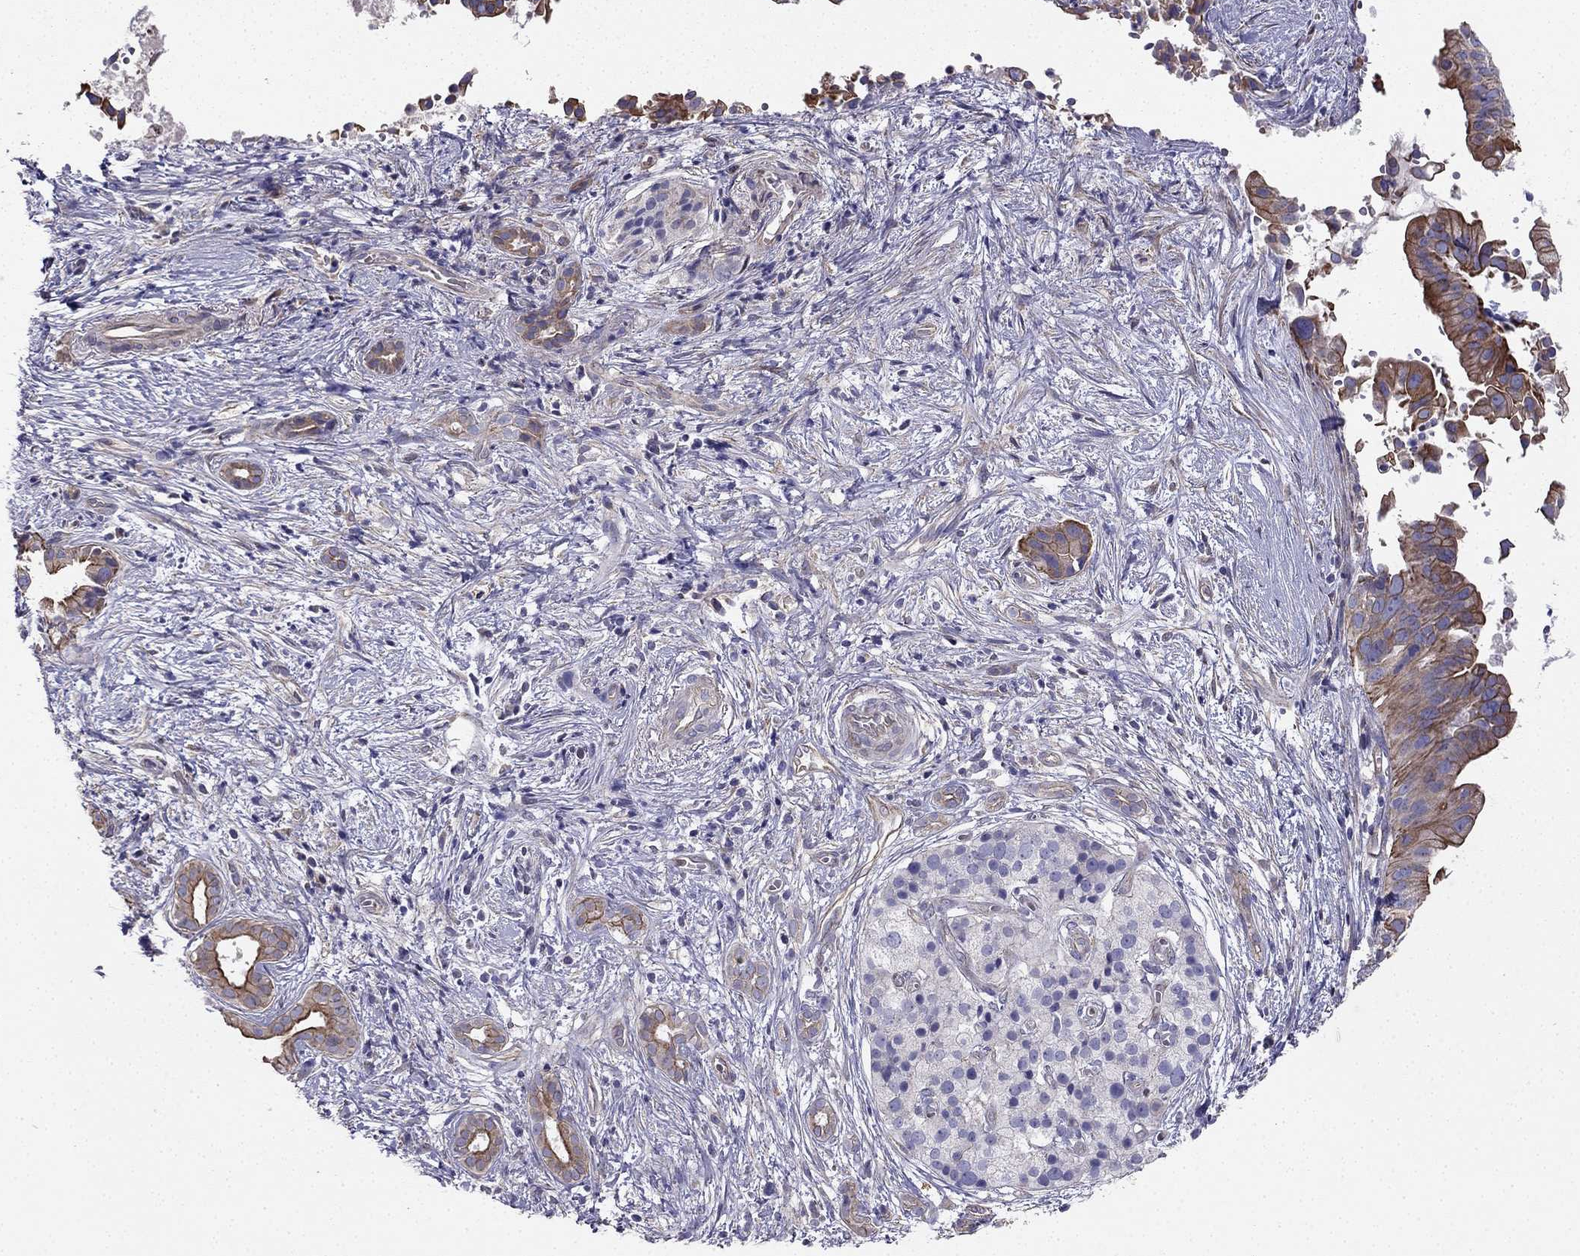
{"staining": {"intensity": "strong", "quantity": "25%-75%", "location": "cytoplasmic/membranous"}, "tissue": "pancreatic cancer", "cell_type": "Tumor cells", "image_type": "cancer", "snomed": [{"axis": "morphology", "description": "Adenocarcinoma, NOS"}, {"axis": "topography", "description": "Pancreas"}], "caption": "A brown stain labels strong cytoplasmic/membranous expression of a protein in pancreatic cancer tumor cells. Ihc stains the protein of interest in brown and the nuclei are stained blue.", "gene": "ENOX1", "patient": {"sex": "male", "age": 61}}